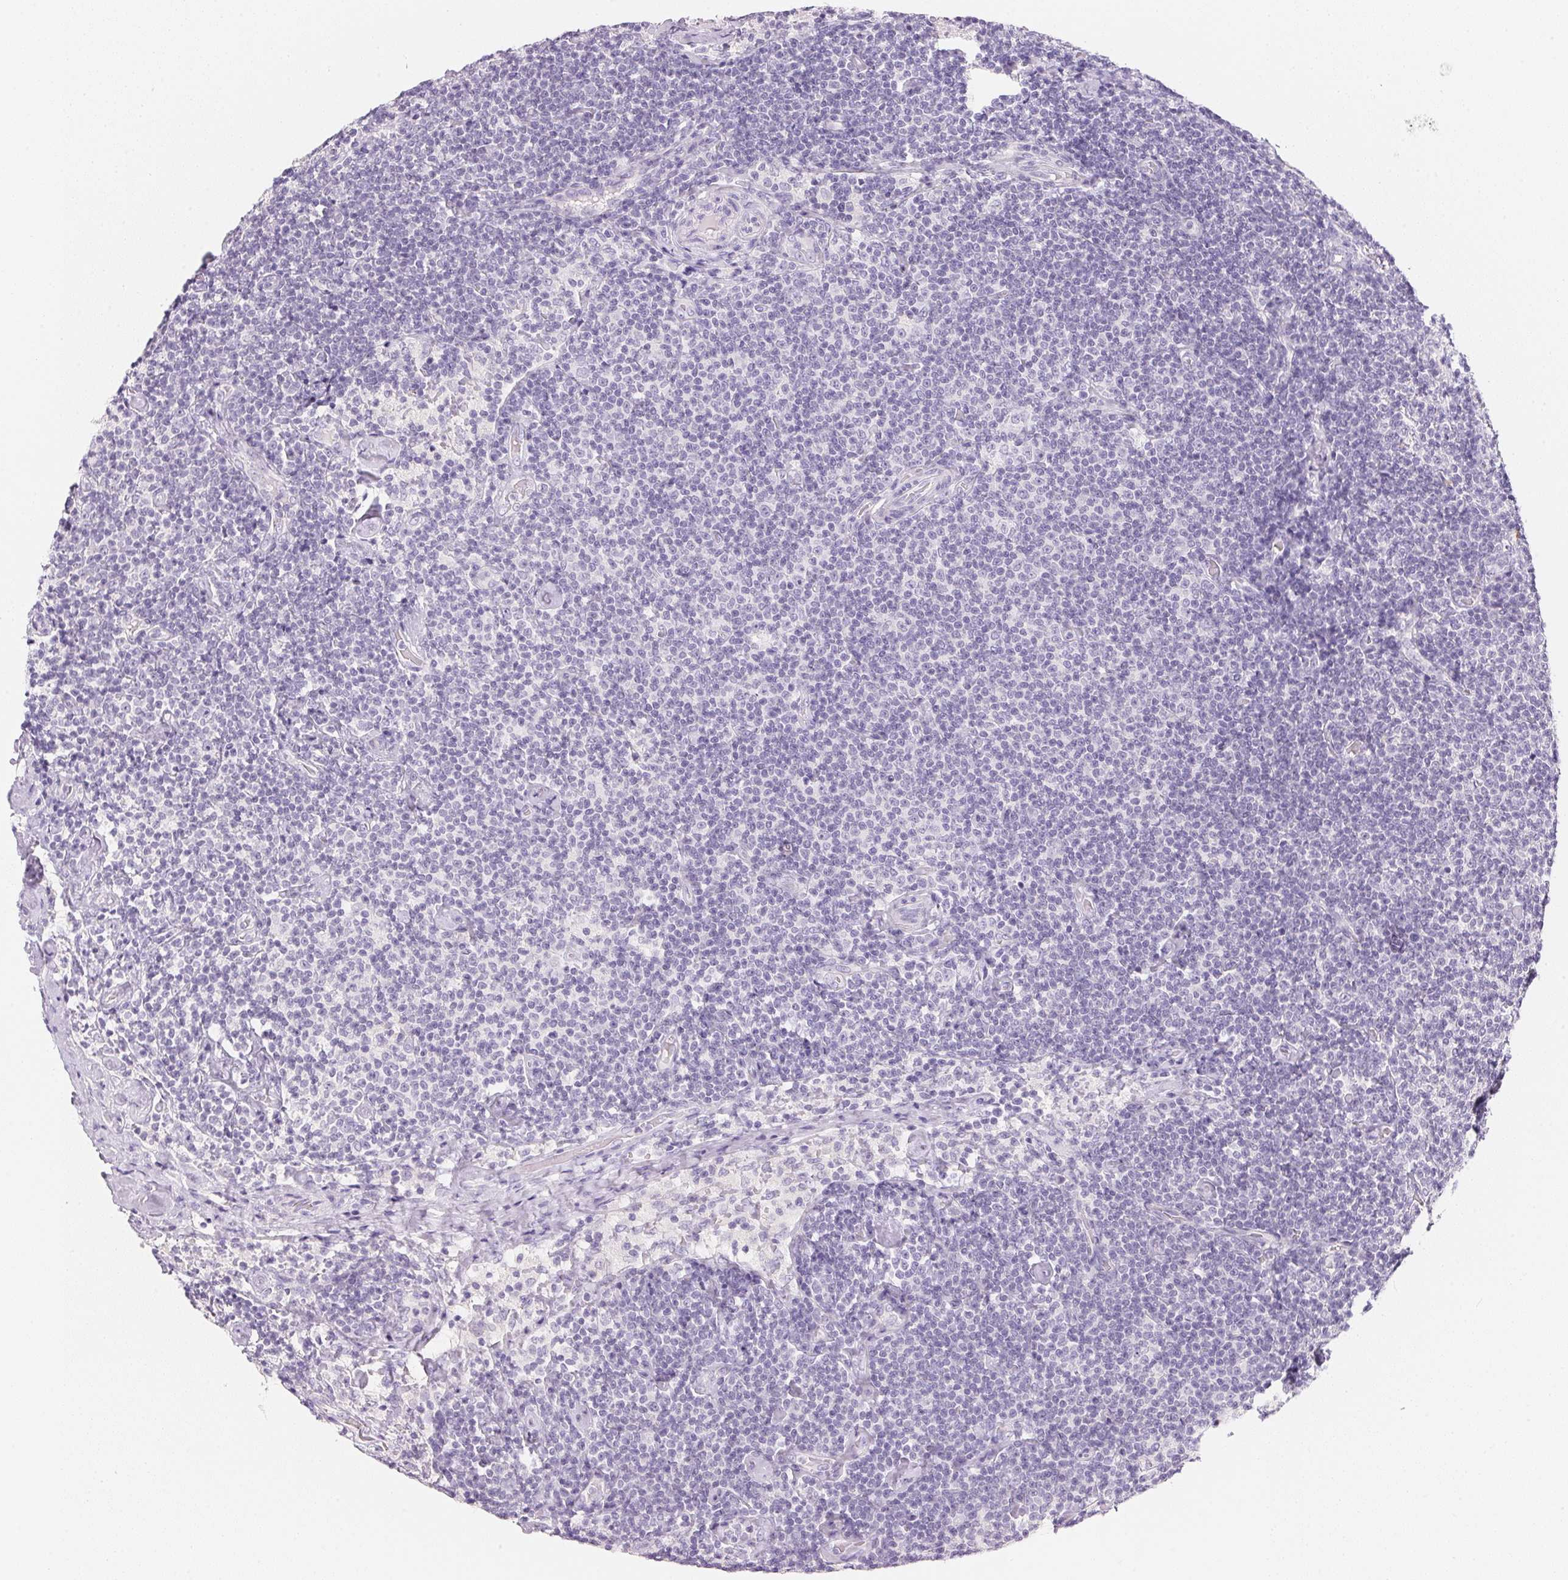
{"staining": {"intensity": "negative", "quantity": "none", "location": "none"}, "tissue": "lymphoma", "cell_type": "Tumor cells", "image_type": "cancer", "snomed": [{"axis": "morphology", "description": "Malignant lymphoma, non-Hodgkin's type, Low grade"}, {"axis": "topography", "description": "Lymph node"}], "caption": "Photomicrograph shows no protein positivity in tumor cells of lymphoma tissue.", "gene": "ACP3", "patient": {"sex": "male", "age": 81}}